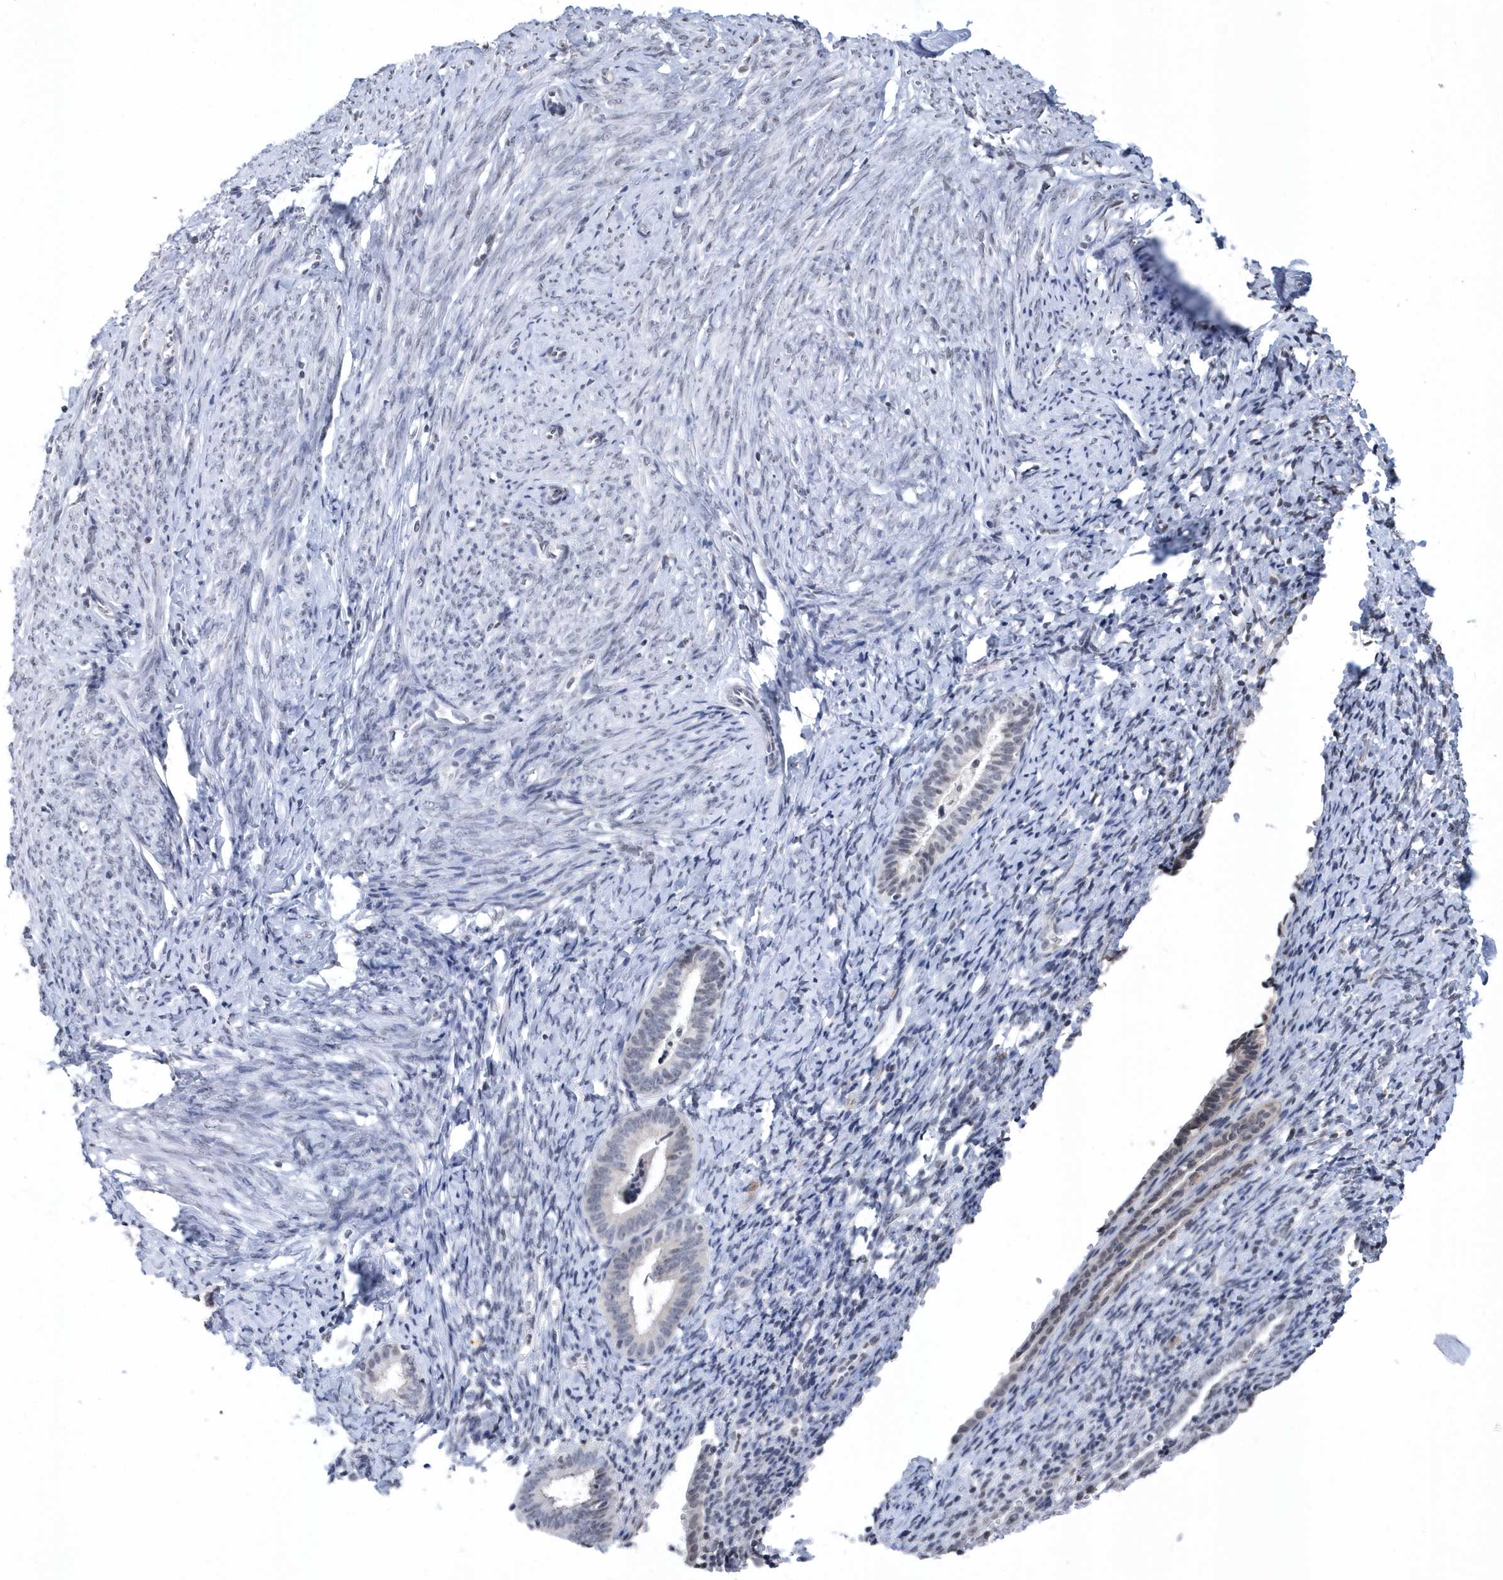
{"staining": {"intensity": "negative", "quantity": "none", "location": "none"}, "tissue": "endometrium", "cell_type": "Cells in endometrial stroma", "image_type": "normal", "snomed": [{"axis": "morphology", "description": "Normal tissue, NOS"}, {"axis": "topography", "description": "Endometrium"}], "caption": "The immunohistochemistry image has no significant expression in cells in endometrial stroma of endometrium. (DAB IHC, high magnification).", "gene": "VWA5B2", "patient": {"sex": "female", "age": 72}}